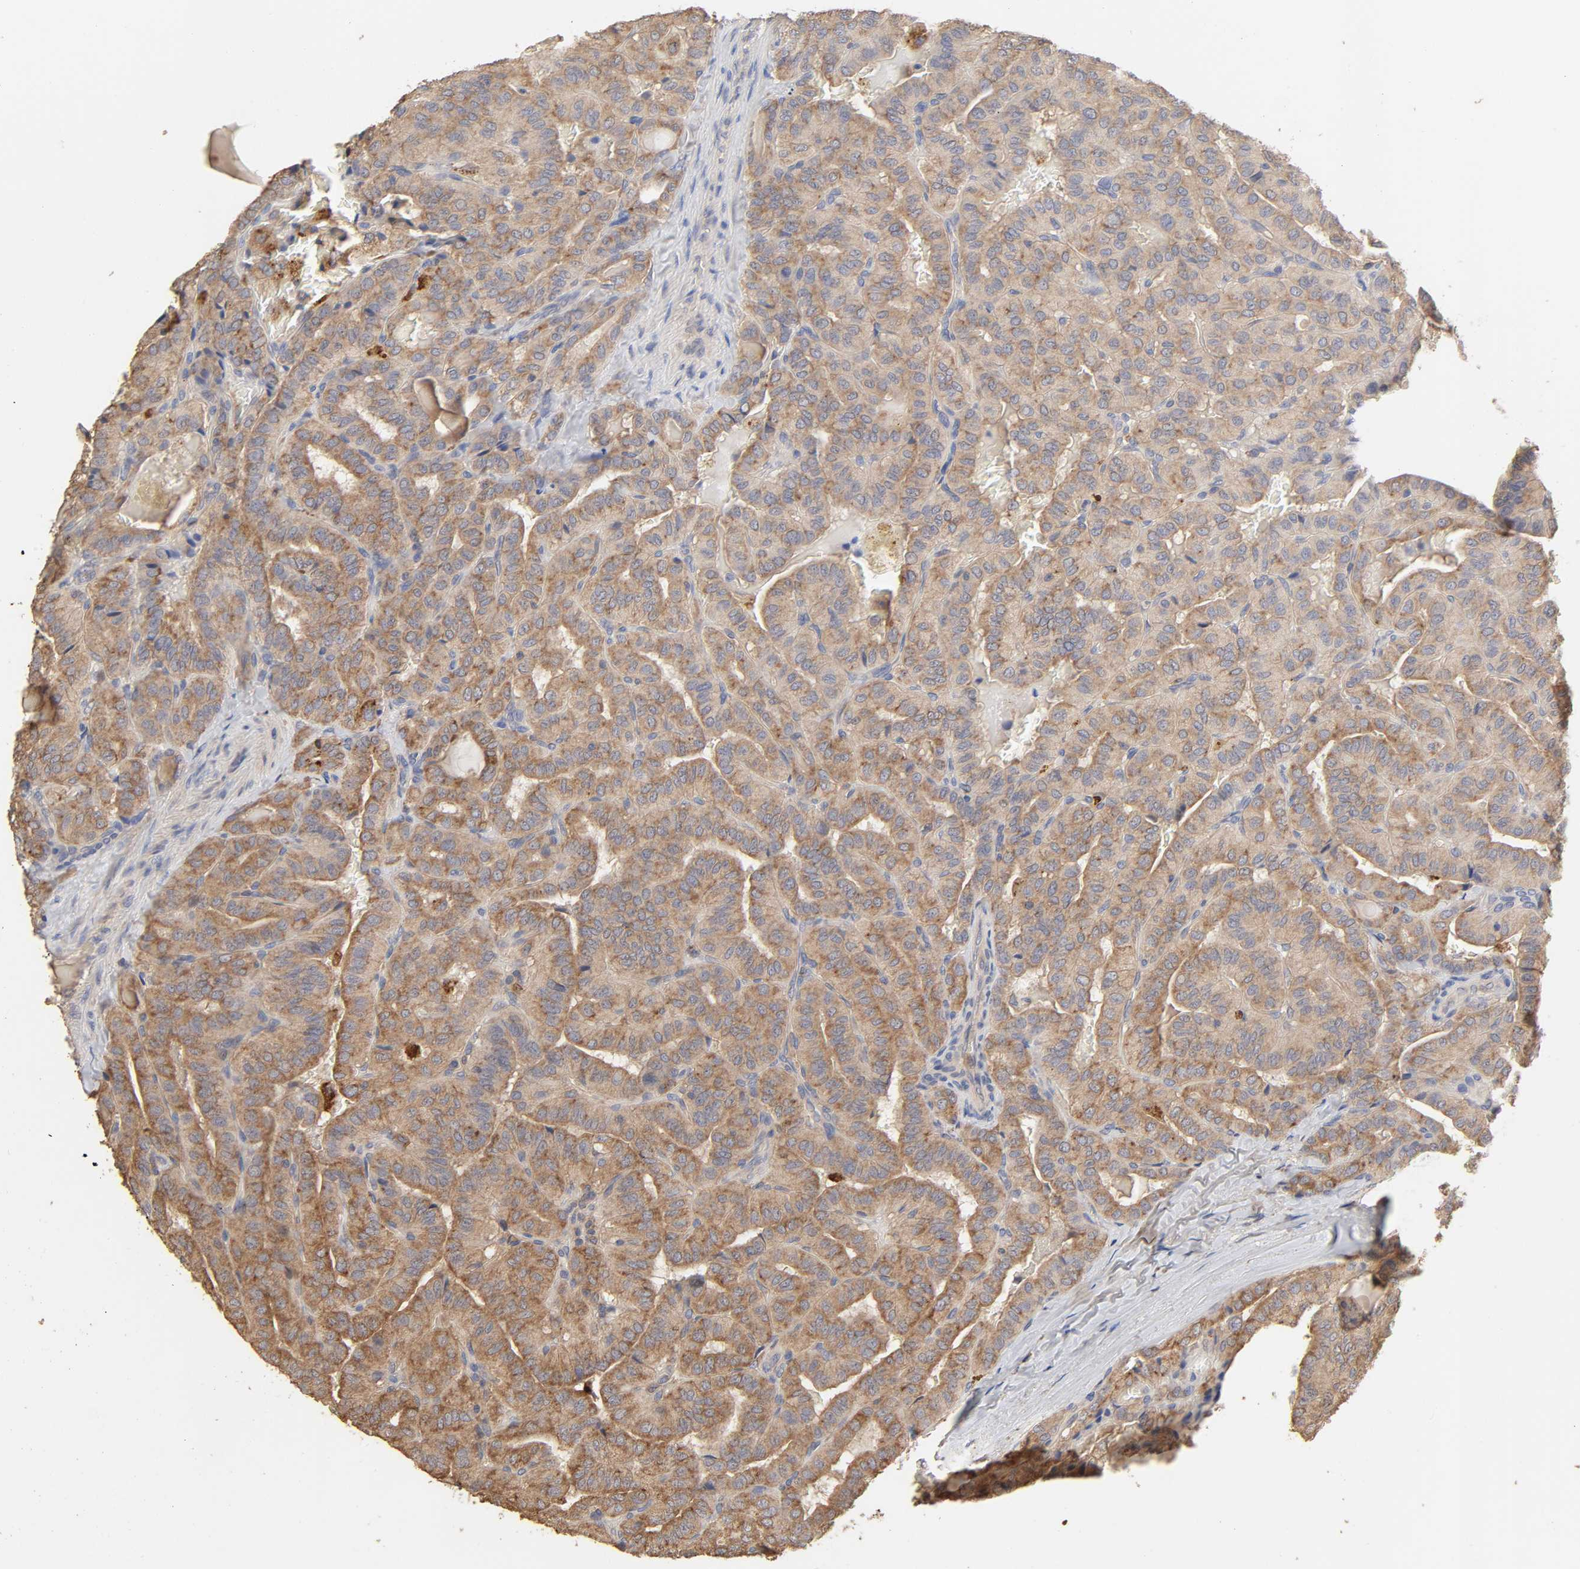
{"staining": {"intensity": "moderate", "quantity": ">75%", "location": "cytoplasmic/membranous"}, "tissue": "thyroid cancer", "cell_type": "Tumor cells", "image_type": "cancer", "snomed": [{"axis": "morphology", "description": "Papillary adenocarcinoma, NOS"}, {"axis": "topography", "description": "Thyroid gland"}], "caption": "Protein expression analysis of thyroid cancer (papillary adenocarcinoma) demonstrates moderate cytoplasmic/membranous positivity in about >75% of tumor cells.", "gene": "EIF4G2", "patient": {"sex": "male", "age": 77}}